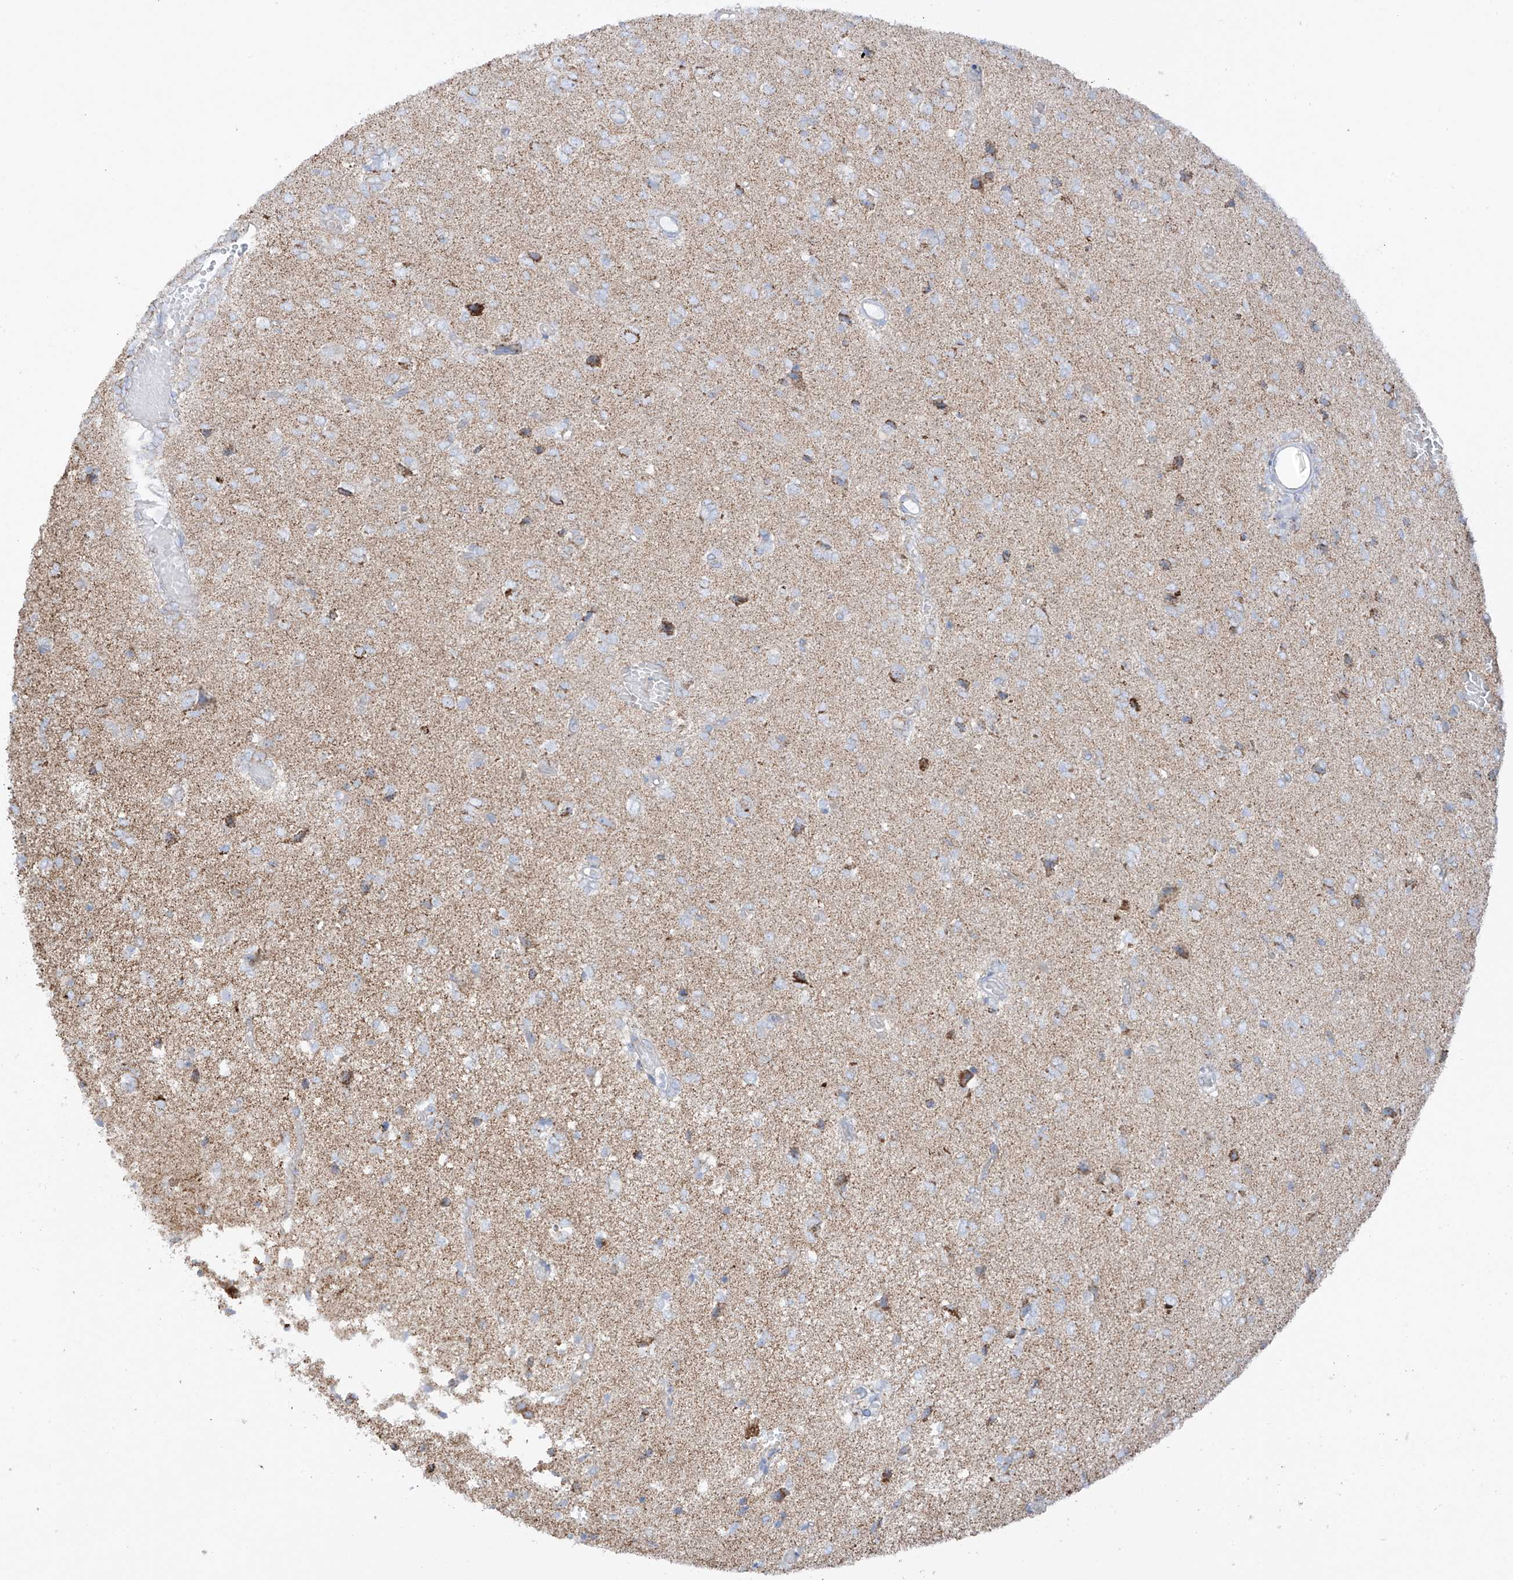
{"staining": {"intensity": "negative", "quantity": "none", "location": "none"}, "tissue": "glioma", "cell_type": "Tumor cells", "image_type": "cancer", "snomed": [{"axis": "morphology", "description": "Glioma, malignant, High grade"}, {"axis": "topography", "description": "Brain"}], "caption": "There is no significant expression in tumor cells of glioma.", "gene": "XKR3", "patient": {"sex": "female", "age": 59}}